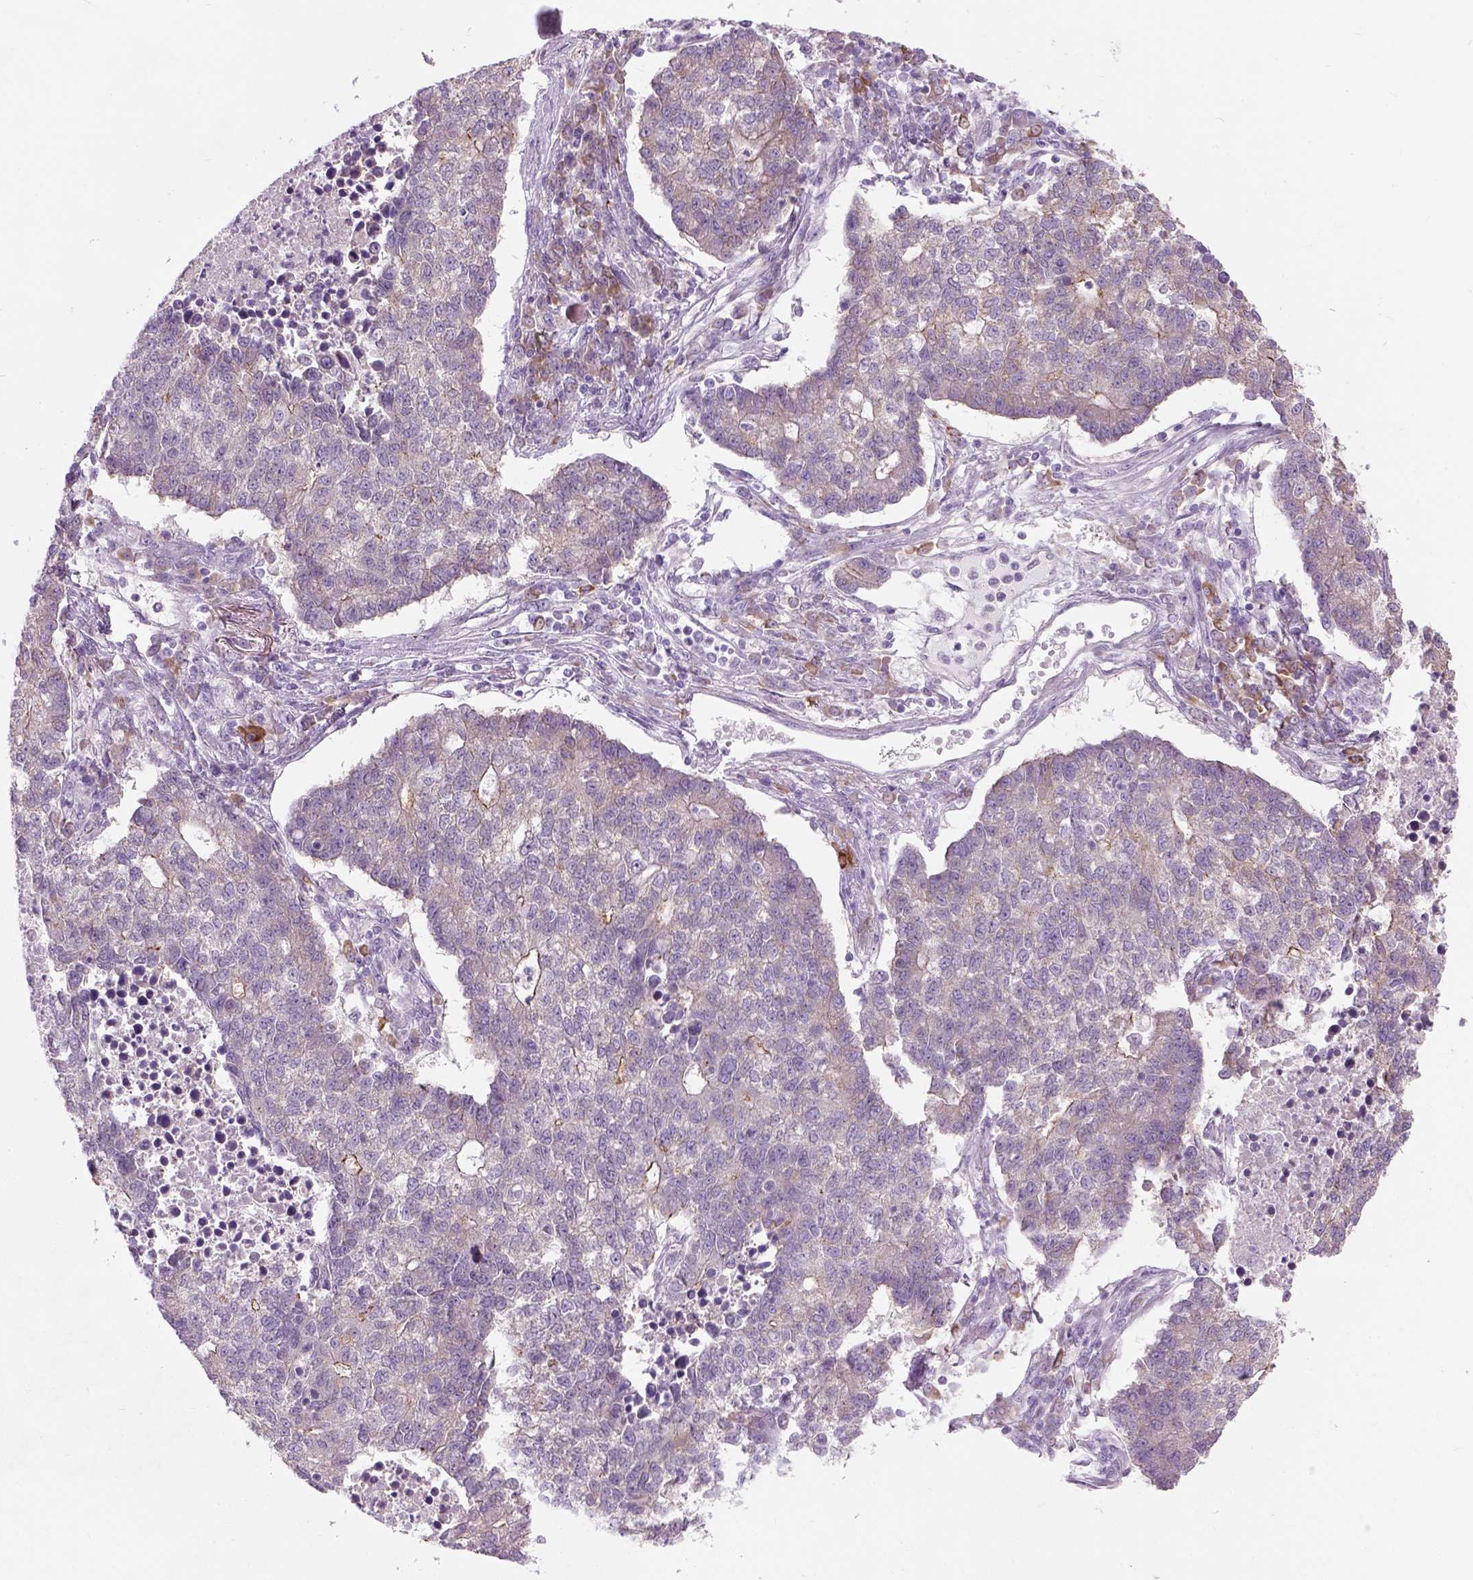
{"staining": {"intensity": "negative", "quantity": "none", "location": "none"}, "tissue": "lung cancer", "cell_type": "Tumor cells", "image_type": "cancer", "snomed": [{"axis": "morphology", "description": "Adenocarcinoma, NOS"}, {"axis": "topography", "description": "Lung"}], "caption": "IHC photomicrograph of human lung cancer (adenocarcinoma) stained for a protein (brown), which shows no staining in tumor cells.", "gene": "TRIM72", "patient": {"sex": "male", "age": 57}}